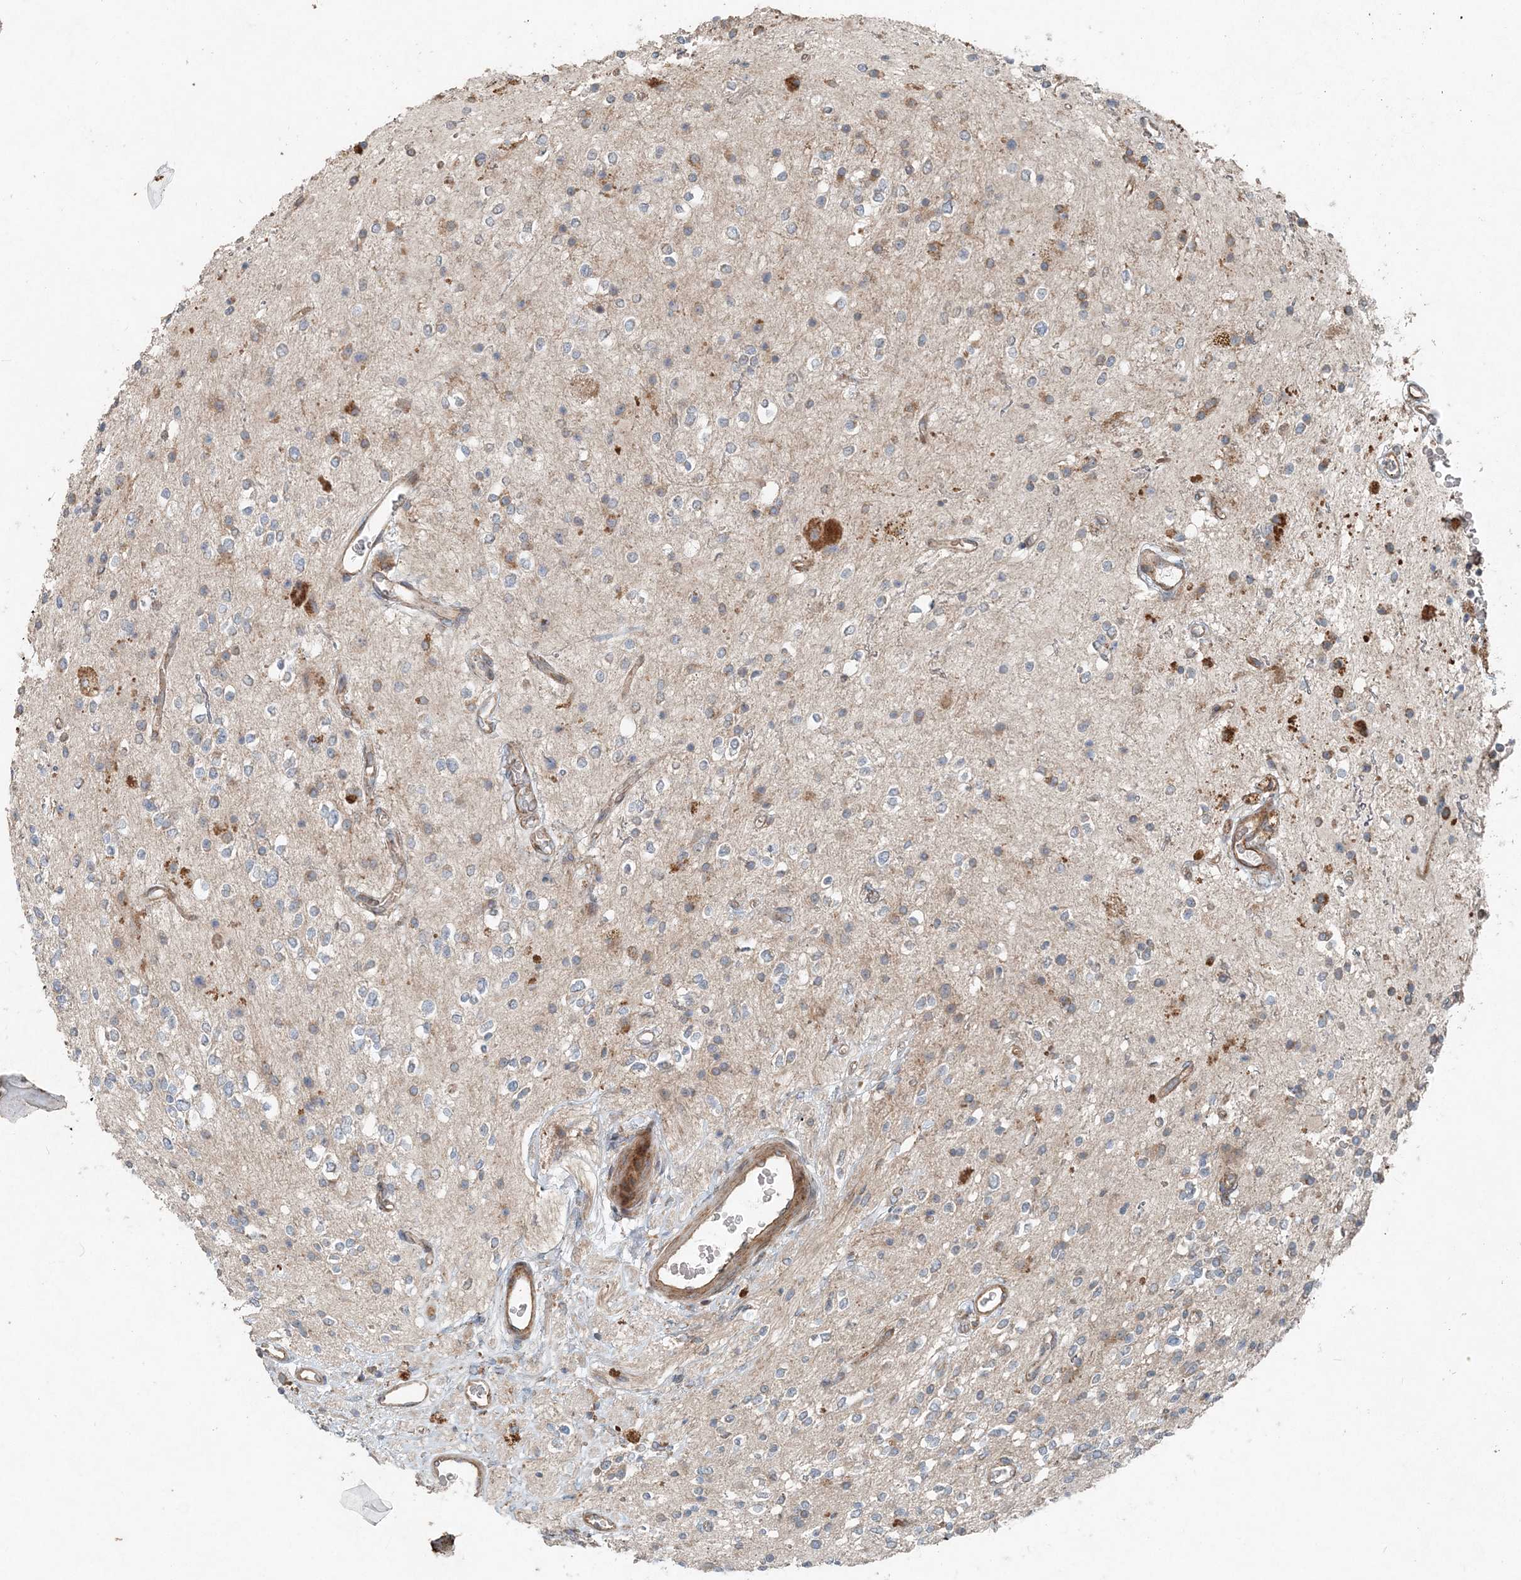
{"staining": {"intensity": "moderate", "quantity": "<25%", "location": "cytoplasmic/membranous"}, "tissue": "glioma", "cell_type": "Tumor cells", "image_type": "cancer", "snomed": [{"axis": "morphology", "description": "Glioma, malignant, High grade"}, {"axis": "topography", "description": "Brain"}], "caption": "This photomicrograph demonstrates malignant glioma (high-grade) stained with immunohistochemistry to label a protein in brown. The cytoplasmic/membranous of tumor cells show moderate positivity for the protein. Nuclei are counter-stained blue.", "gene": "INTU", "patient": {"sex": "male", "age": 34}}